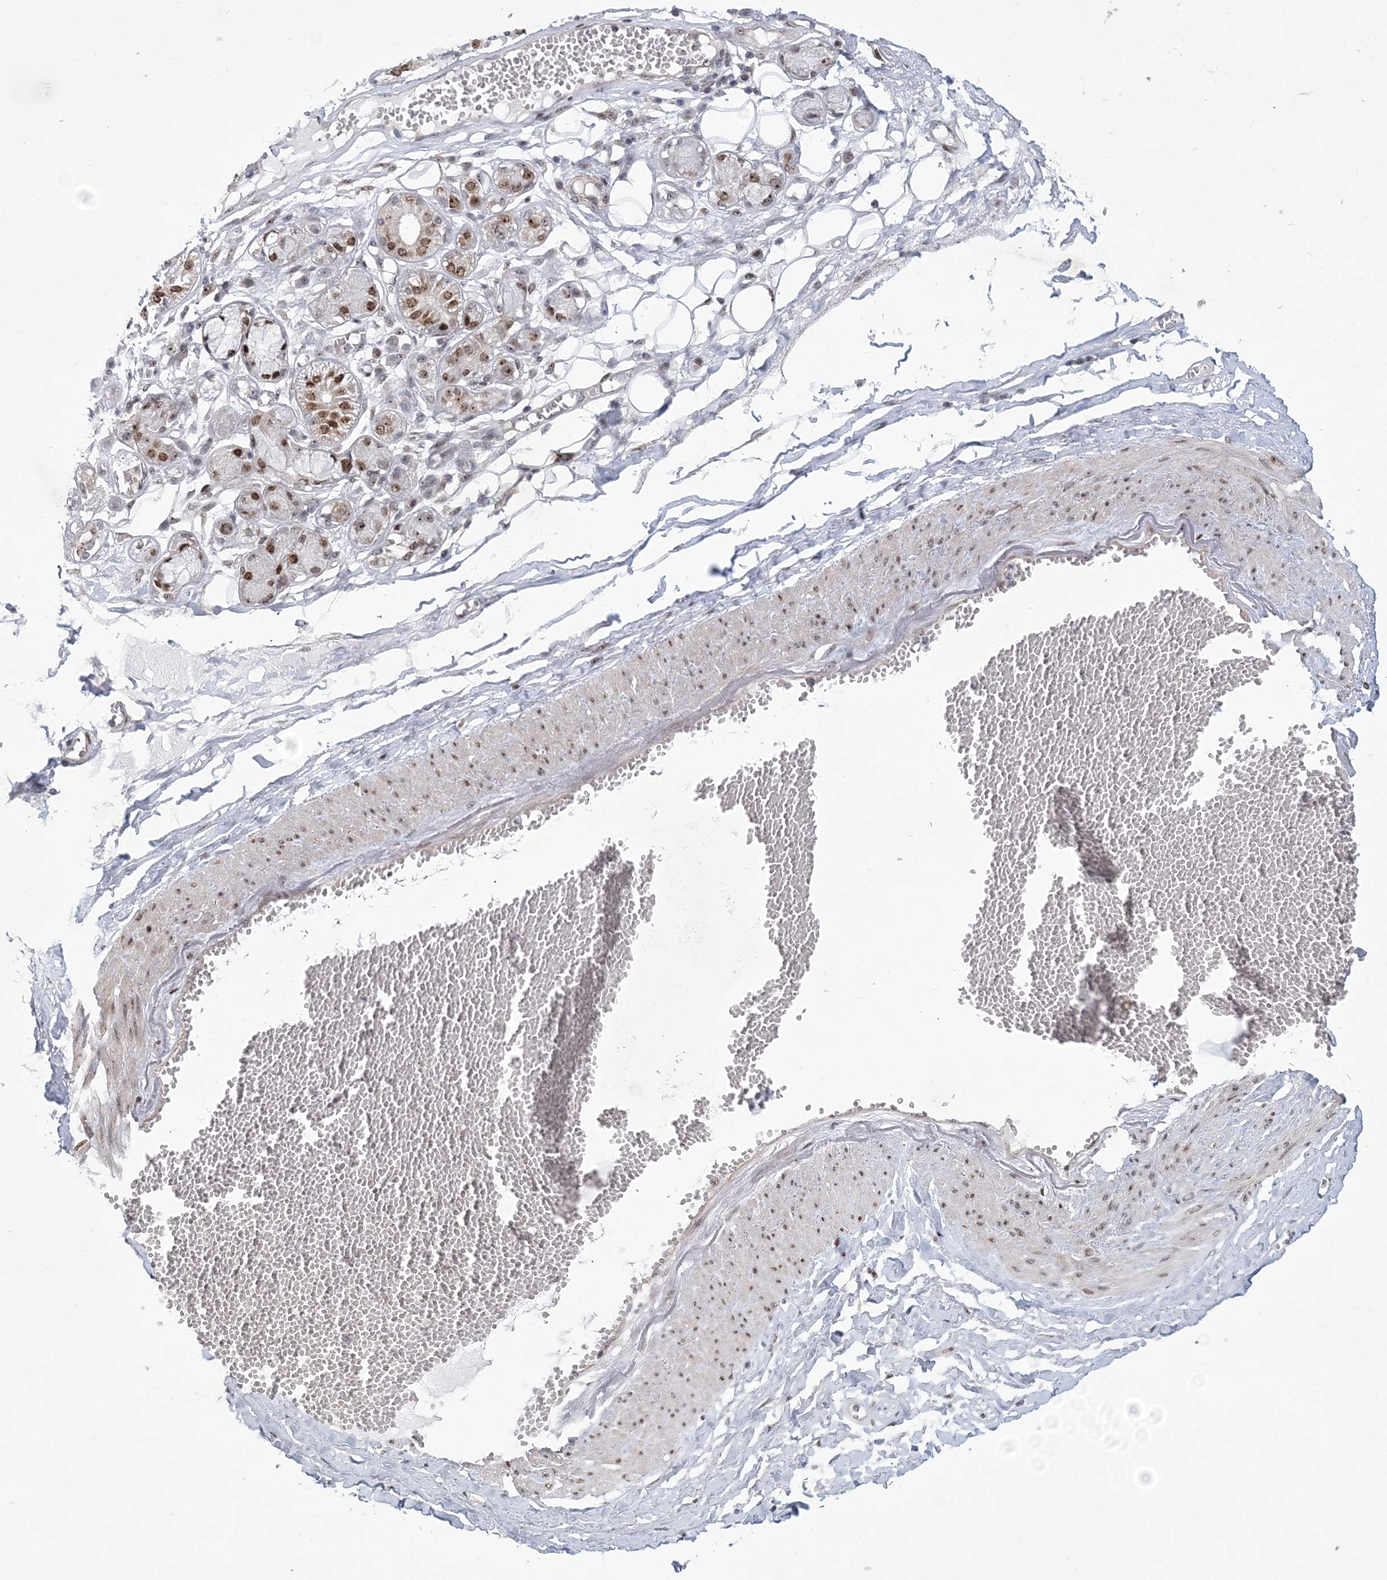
{"staining": {"intensity": "negative", "quantity": "none", "location": "none"}, "tissue": "adipose tissue", "cell_type": "Adipocytes", "image_type": "normal", "snomed": [{"axis": "morphology", "description": "Normal tissue, NOS"}, {"axis": "morphology", "description": "Inflammation, NOS"}, {"axis": "topography", "description": "Salivary gland"}, {"axis": "topography", "description": "Peripheral nerve tissue"}], "caption": "An image of human adipose tissue is negative for staining in adipocytes. Nuclei are stained in blue.", "gene": "HOMEZ", "patient": {"sex": "female", "age": 75}}